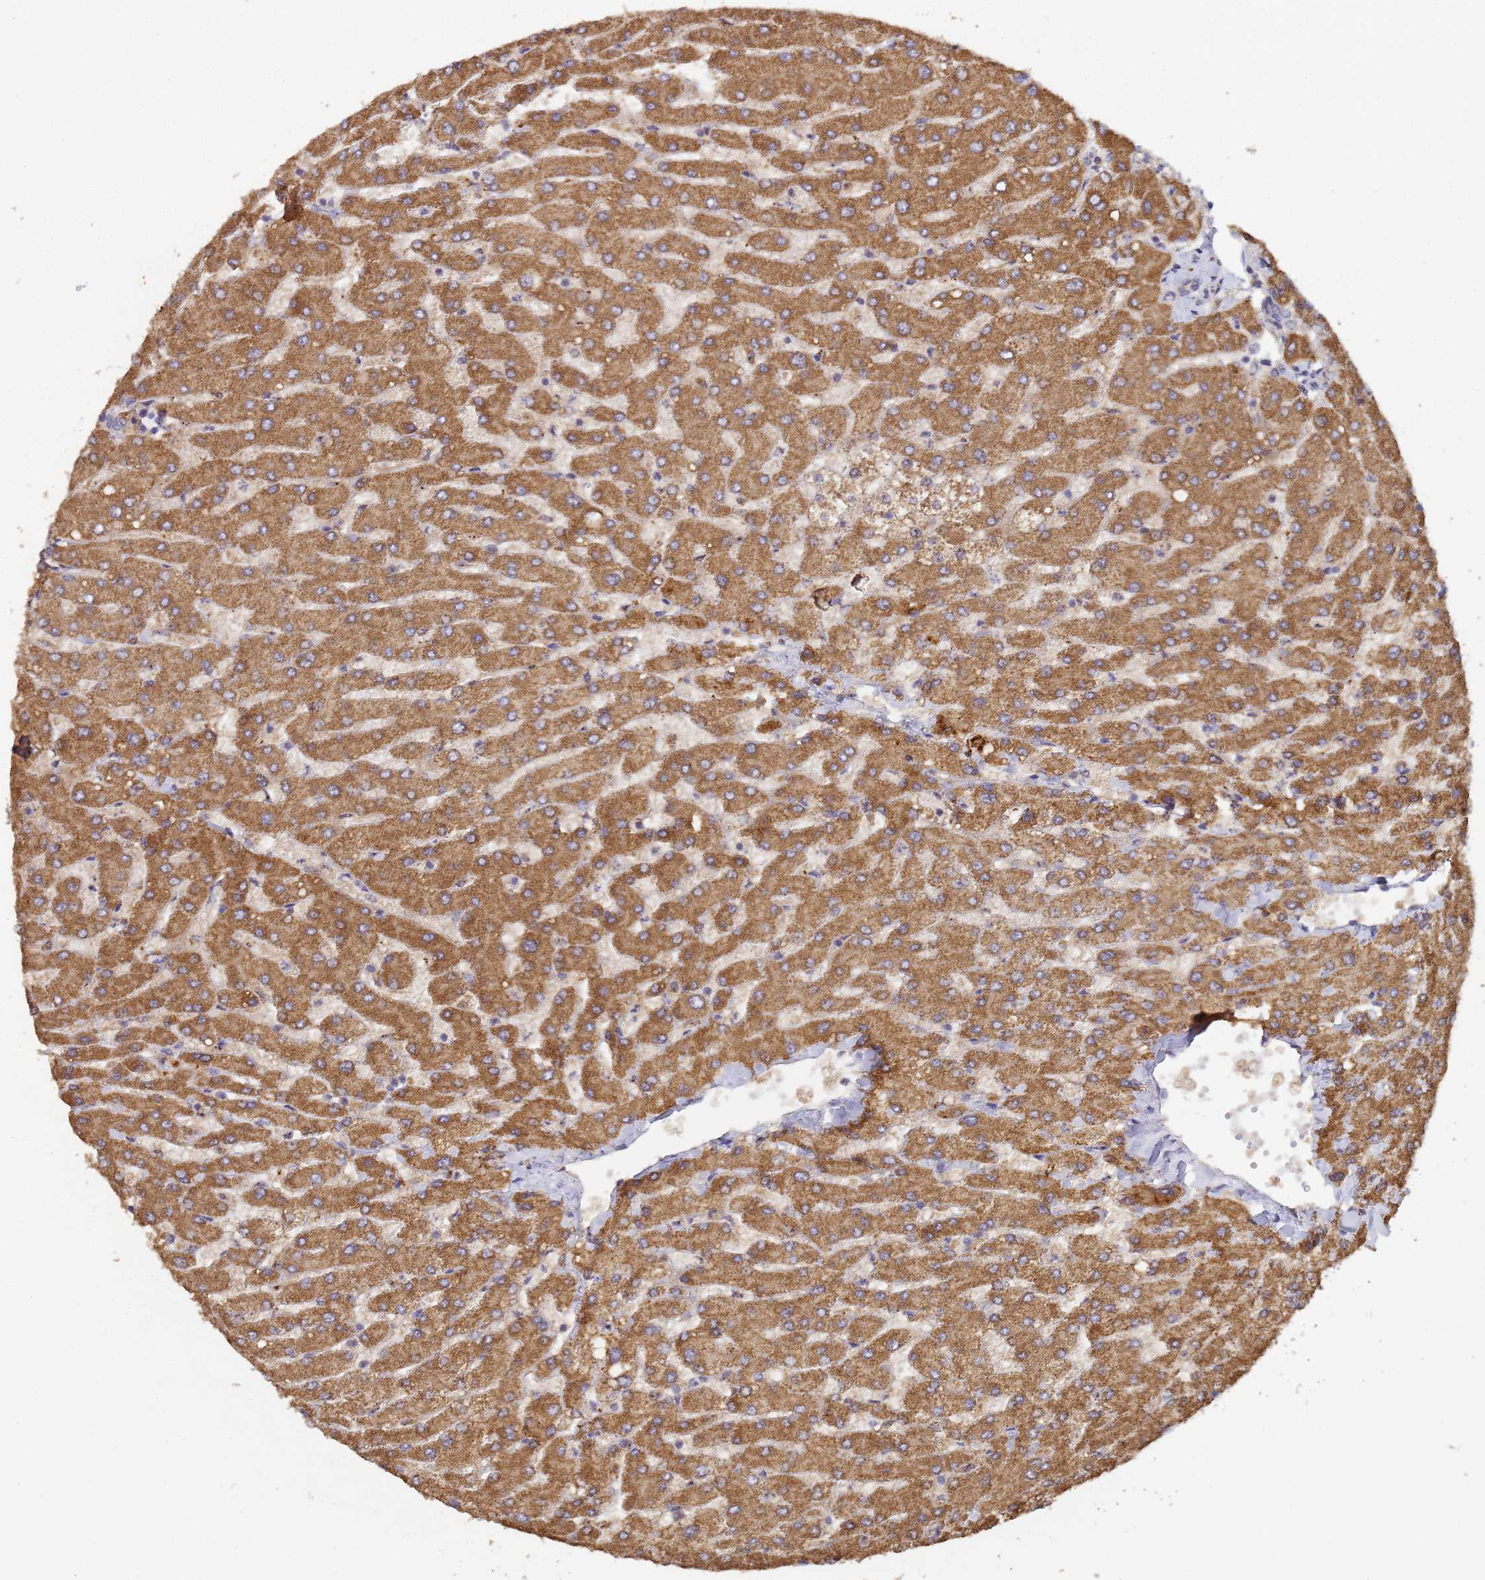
{"staining": {"intensity": "negative", "quantity": "none", "location": "none"}, "tissue": "liver", "cell_type": "Cholangiocytes", "image_type": "normal", "snomed": [{"axis": "morphology", "description": "Normal tissue, NOS"}, {"axis": "topography", "description": "Liver"}], "caption": "A high-resolution image shows immunohistochemistry staining of unremarkable liver, which reveals no significant positivity in cholangiocytes. (Stains: DAB (3,3'-diaminobenzidine) immunohistochemistry (IHC) with hematoxylin counter stain, Microscopy: brightfield microscopy at high magnification).", "gene": "SECISBP2", "patient": {"sex": "male", "age": 55}}